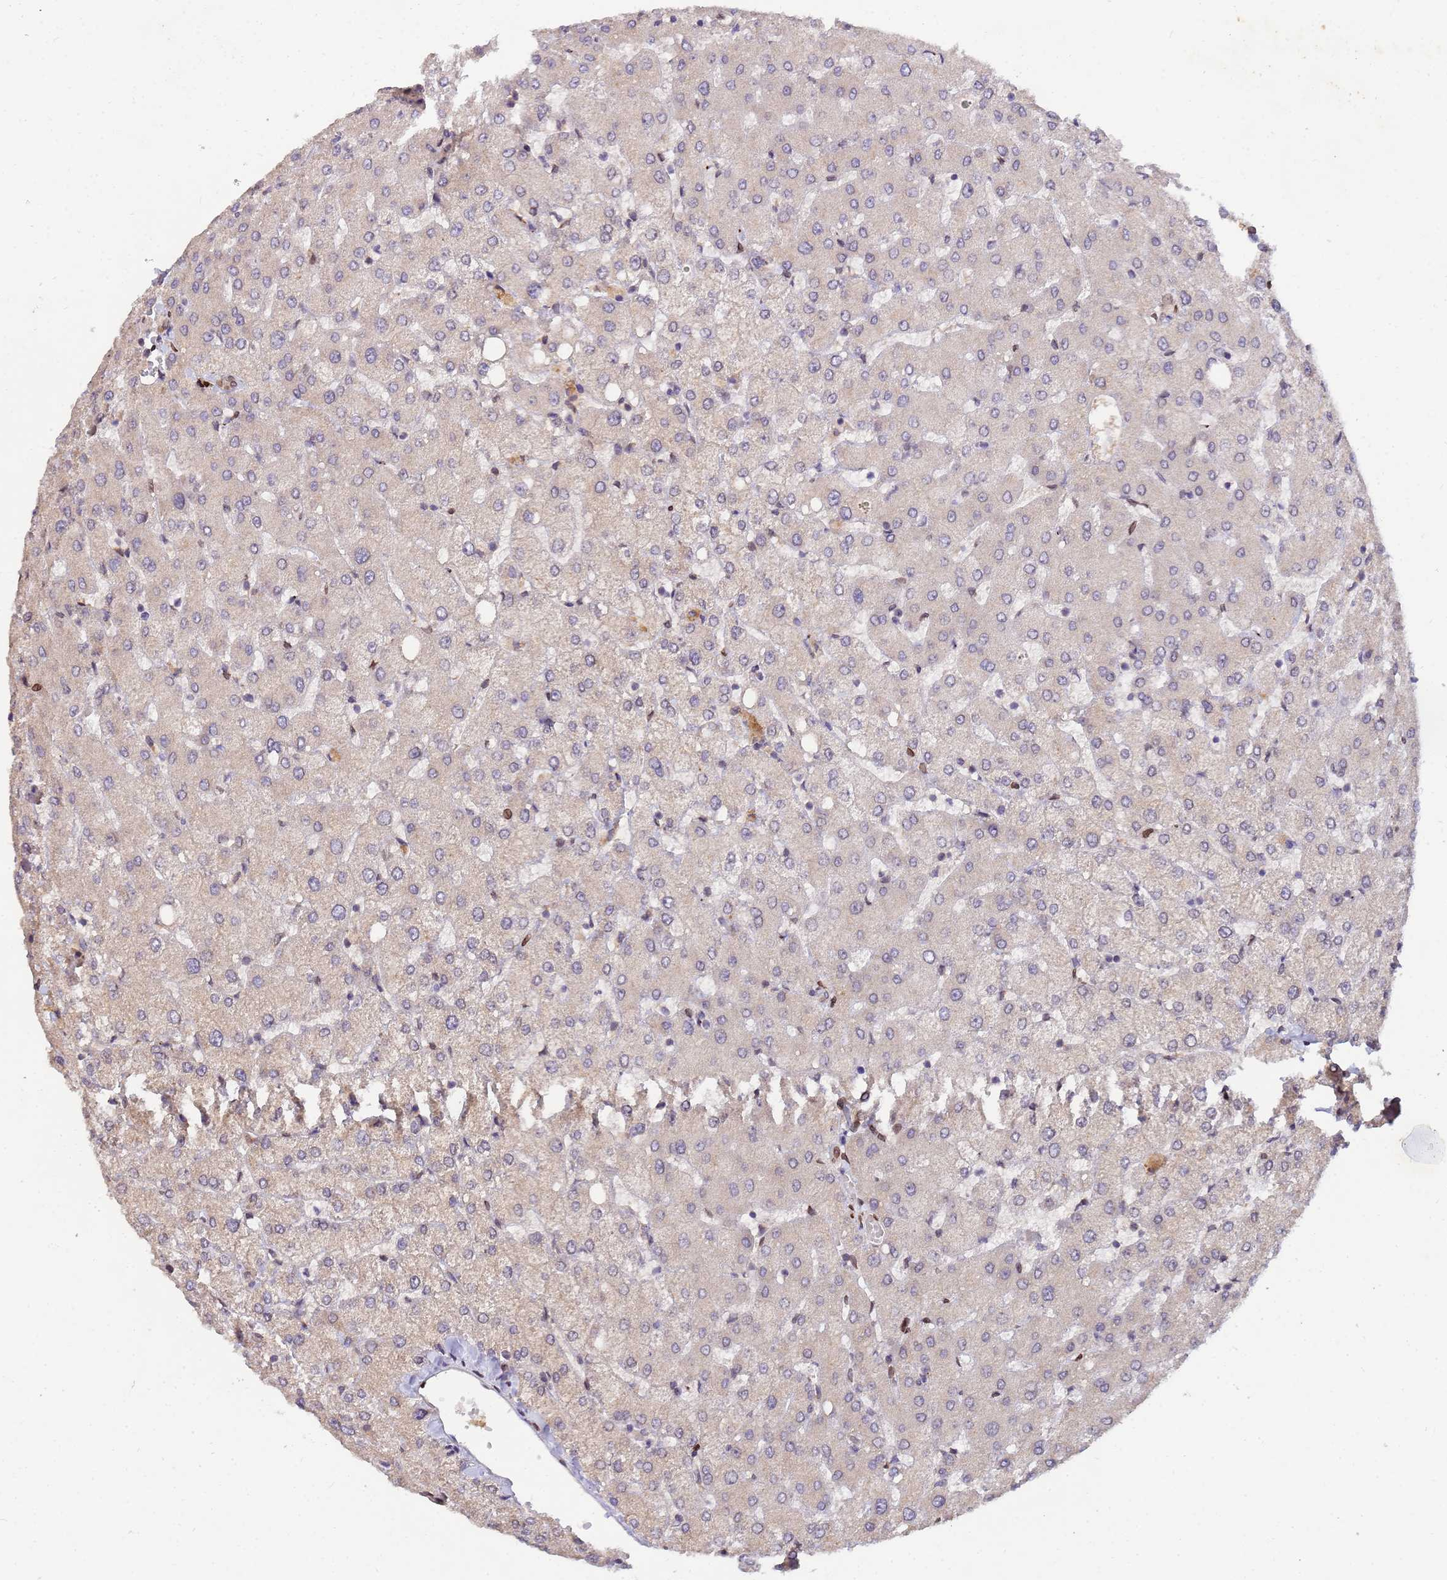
{"staining": {"intensity": "moderate", "quantity": "25%-75%", "location": "cytoplasmic/membranous,nuclear"}, "tissue": "liver", "cell_type": "Cholangiocytes", "image_type": "normal", "snomed": [{"axis": "morphology", "description": "Normal tissue, NOS"}, {"axis": "topography", "description": "Liver"}], "caption": "Liver stained for a protein (brown) demonstrates moderate cytoplasmic/membranous,nuclear positive positivity in approximately 25%-75% of cholangiocytes.", "gene": "GPR135", "patient": {"sex": "female", "age": 54}}